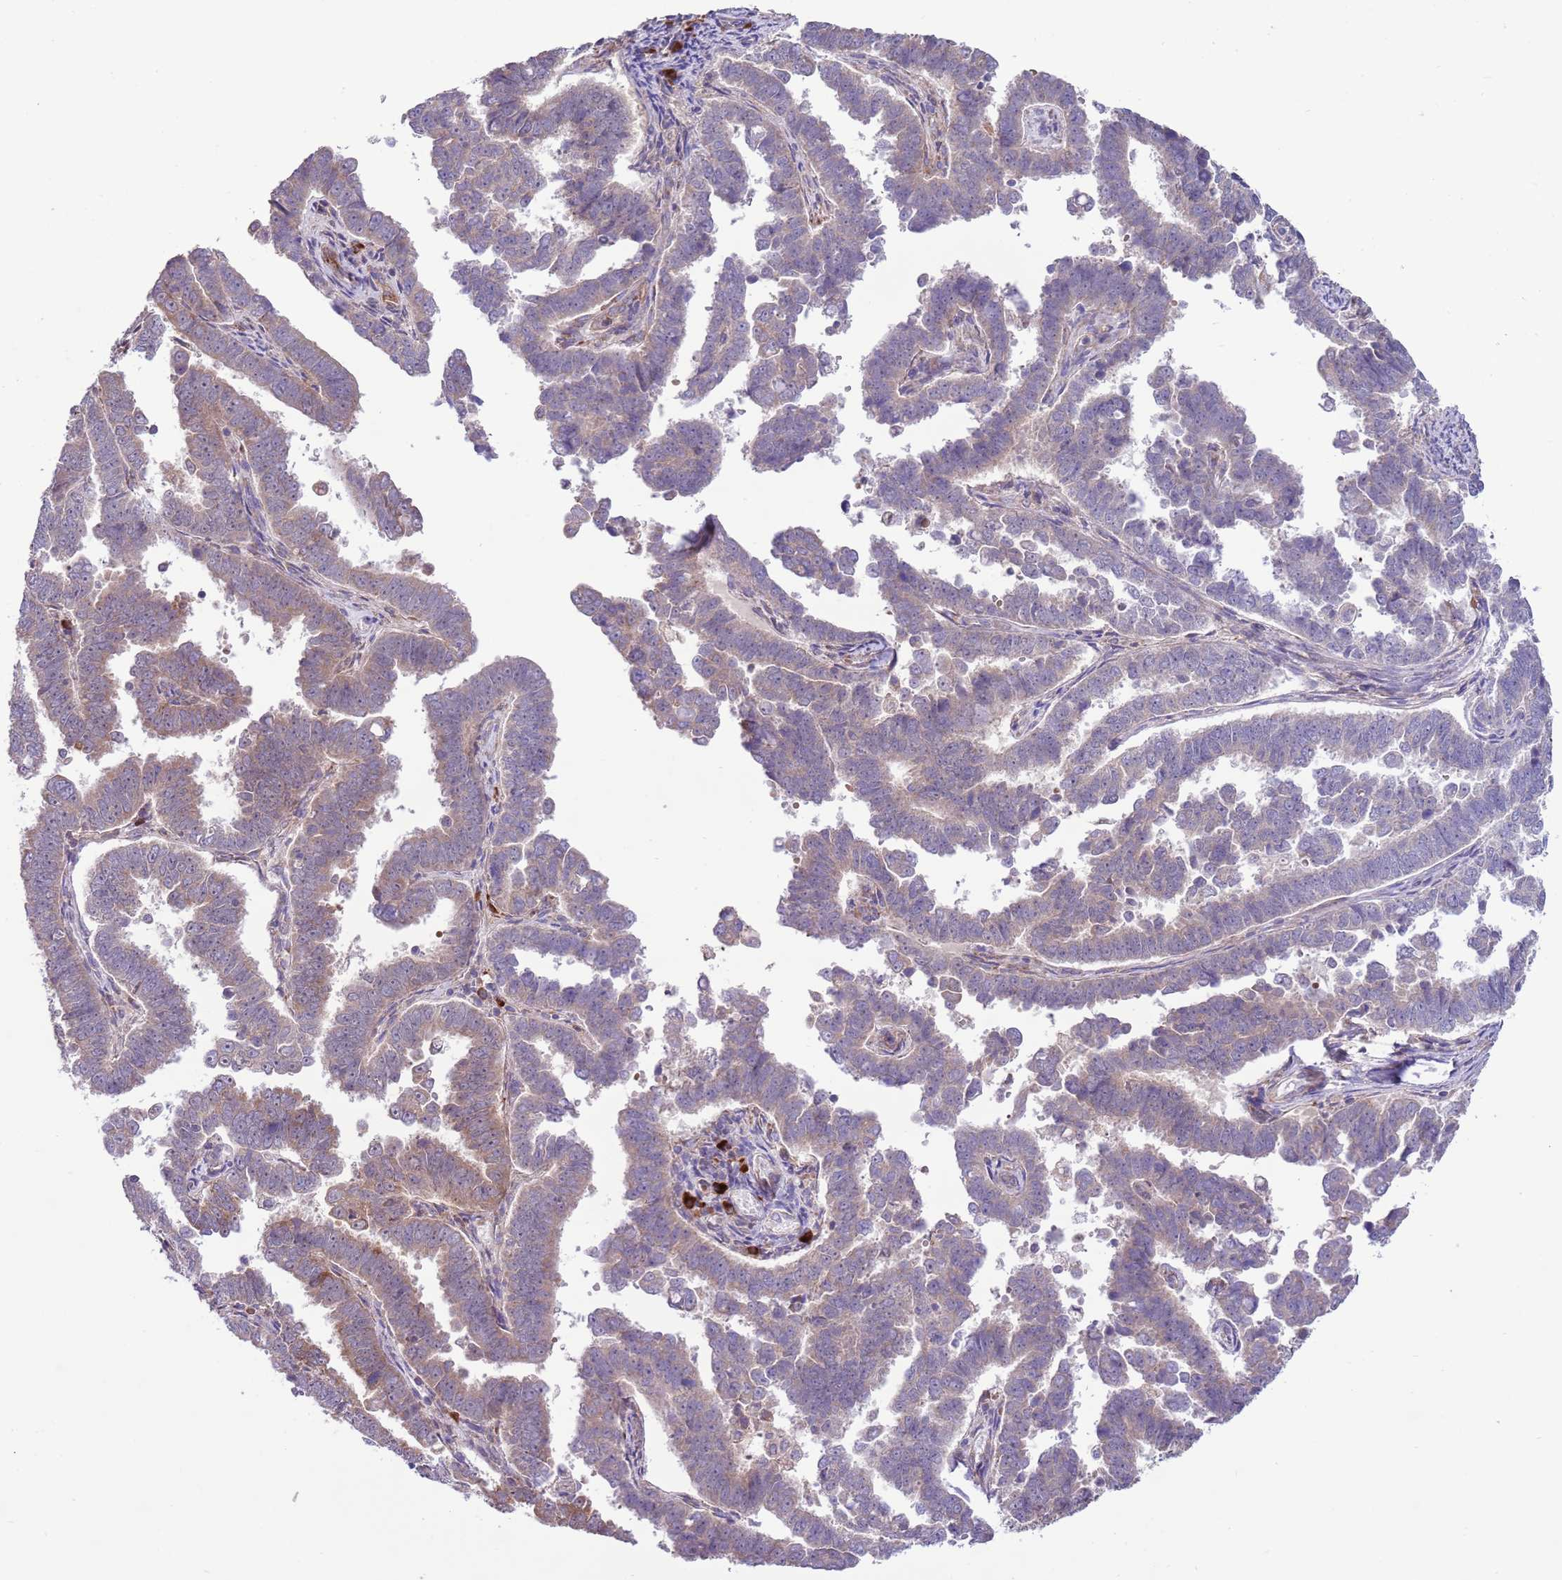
{"staining": {"intensity": "weak", "quantity": "25%-75%", "location": "cytoplasmic/membranous"}, "tissue": "endometrial cancer", "cell_type": "Tumor cells", "image_type": "cancer", "snomed": [{"axis": "morphology", "description": "Adenocarcinoma, NOS"}, {"axis": "topography", "description": "Endometrium"}], "caption": "High-magnification brightfield microscopy of endometrial cancer (adenocarcinoma) stained with DAB (3,3'-diaminobenzidine) (brown) and counterstained with hematoxylin (blue). tumor cells exhibit weak cytoplasmic/membranous positivity is identified in about25%-75% of cells. (Brightfield microscopy of DAB IHC at high magnification).", "gene": "DAND5", "patient": {"sex": "female", "age": 75}}